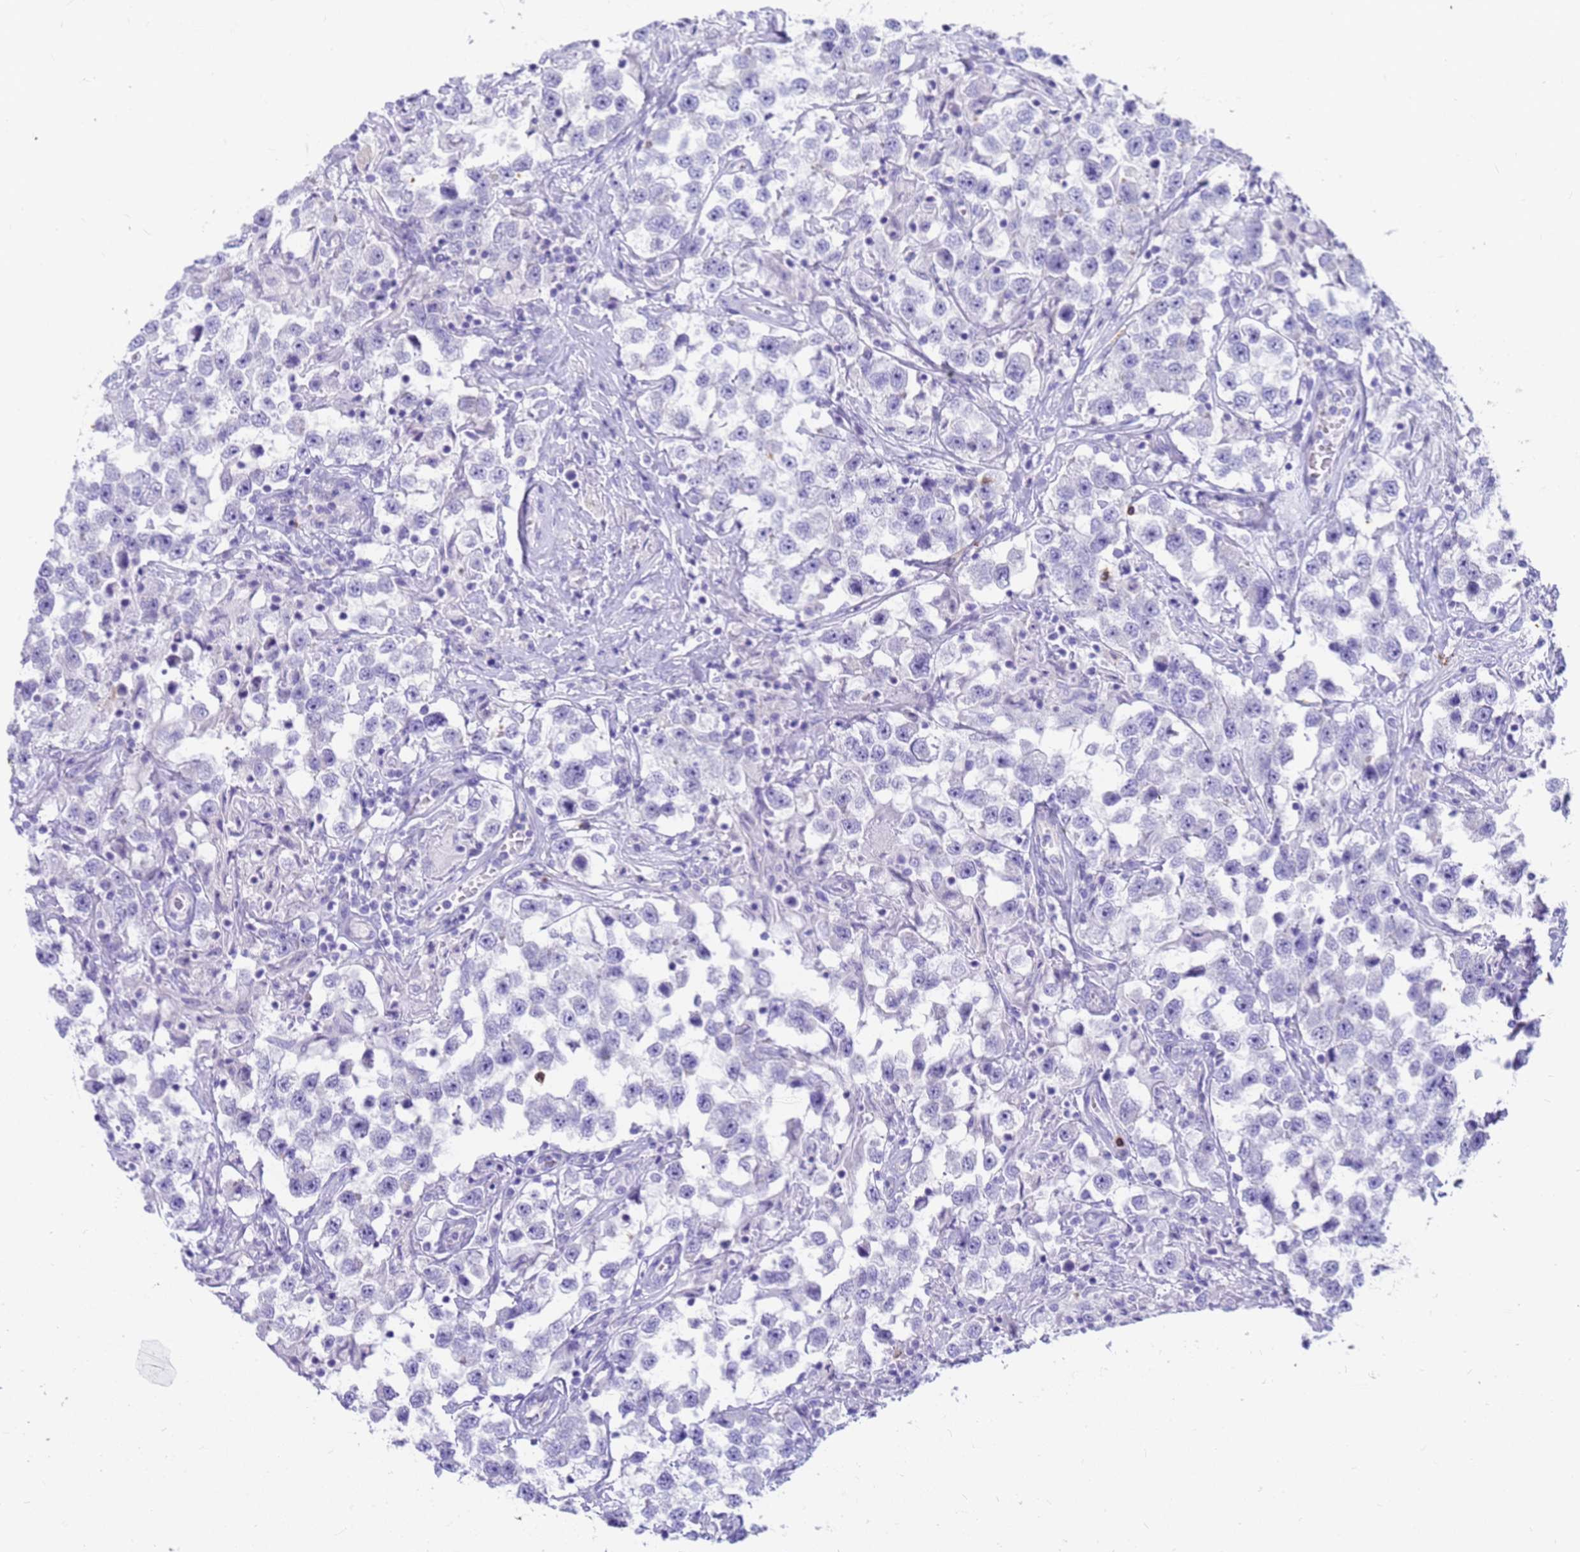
{"staining": {"intensity": "negative", "quantity": "none", "location": "none"}, "tissue": "testis cancer", "cell_type": "Tumor cells", "image_type": "cancer", "snomed": [{"axis": "morphology", "description": "Seminoma, NOS"}, {"axis": "topography", "description": "Testis"}], "caption": "A high-resolution image shows immunohistochemistry staining of testis cancer (seminoma), which exhibits no significant expression in tumor cells. Nuclei are stained in blue.", "gene": "RNASE2", "patient": {"sex": "male", "age": 46}}